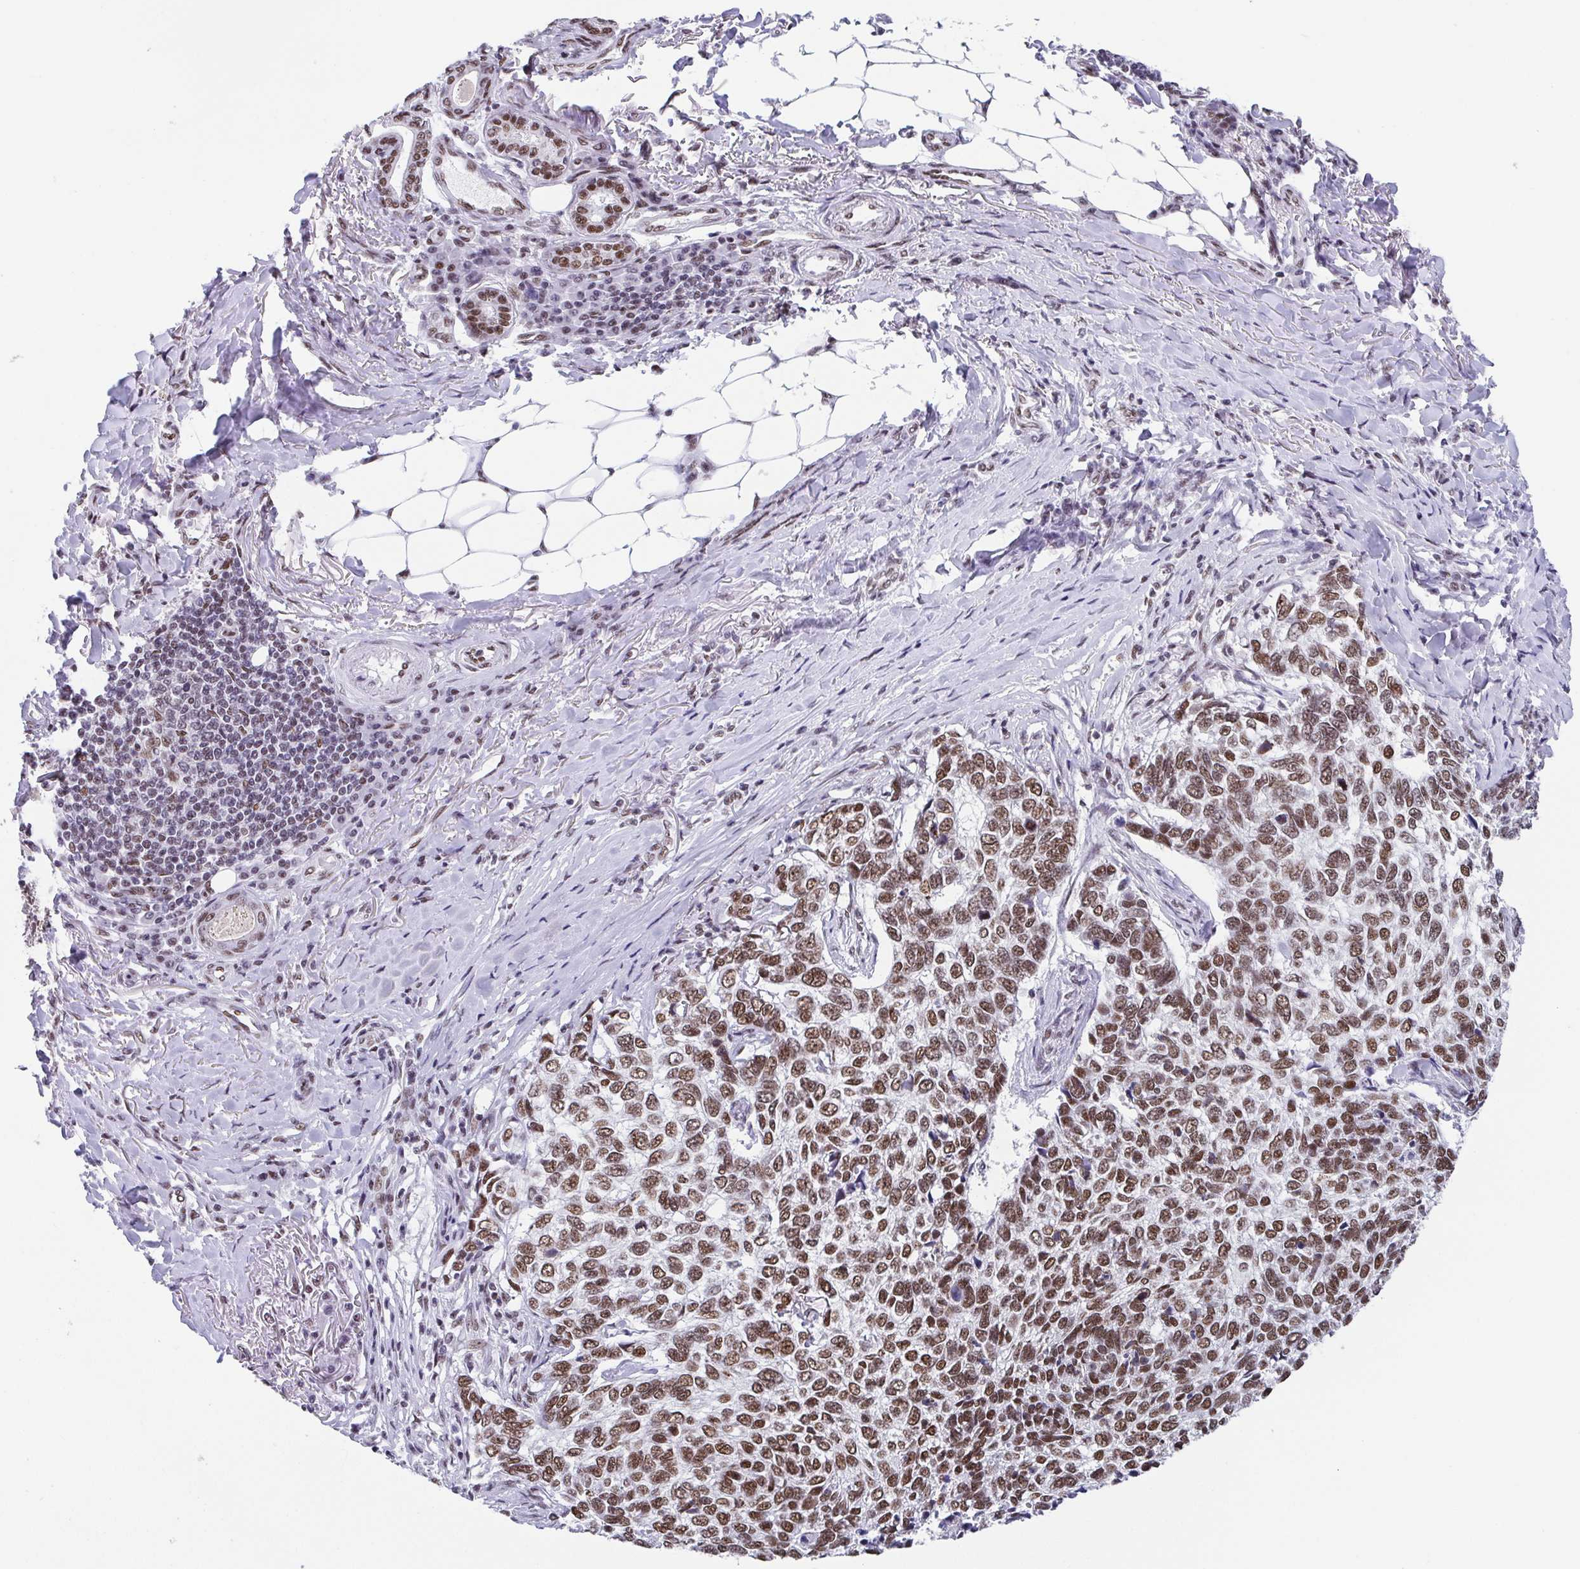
{"staining": {"intensity": "moderate", "quantity": ">75%", "location": "nuclear"}, "tissue": "skin cancer", "cell_type": "Tumor cells", "image_type": "cancer", "snomed": [{"axis": "morphology", "description": "Basal cell carcinoma"}, {"axis": "topography", "description": "Skin"}], "caption": "A micrograph of human skin cancer (basal cell carcinoma) stained for a protein displays moderate nuclear brown staining in tumor cells. Nuclei are stained in blue.", "gene": "SLC7A10", "patient": {"sex": "female", "age": 65}}